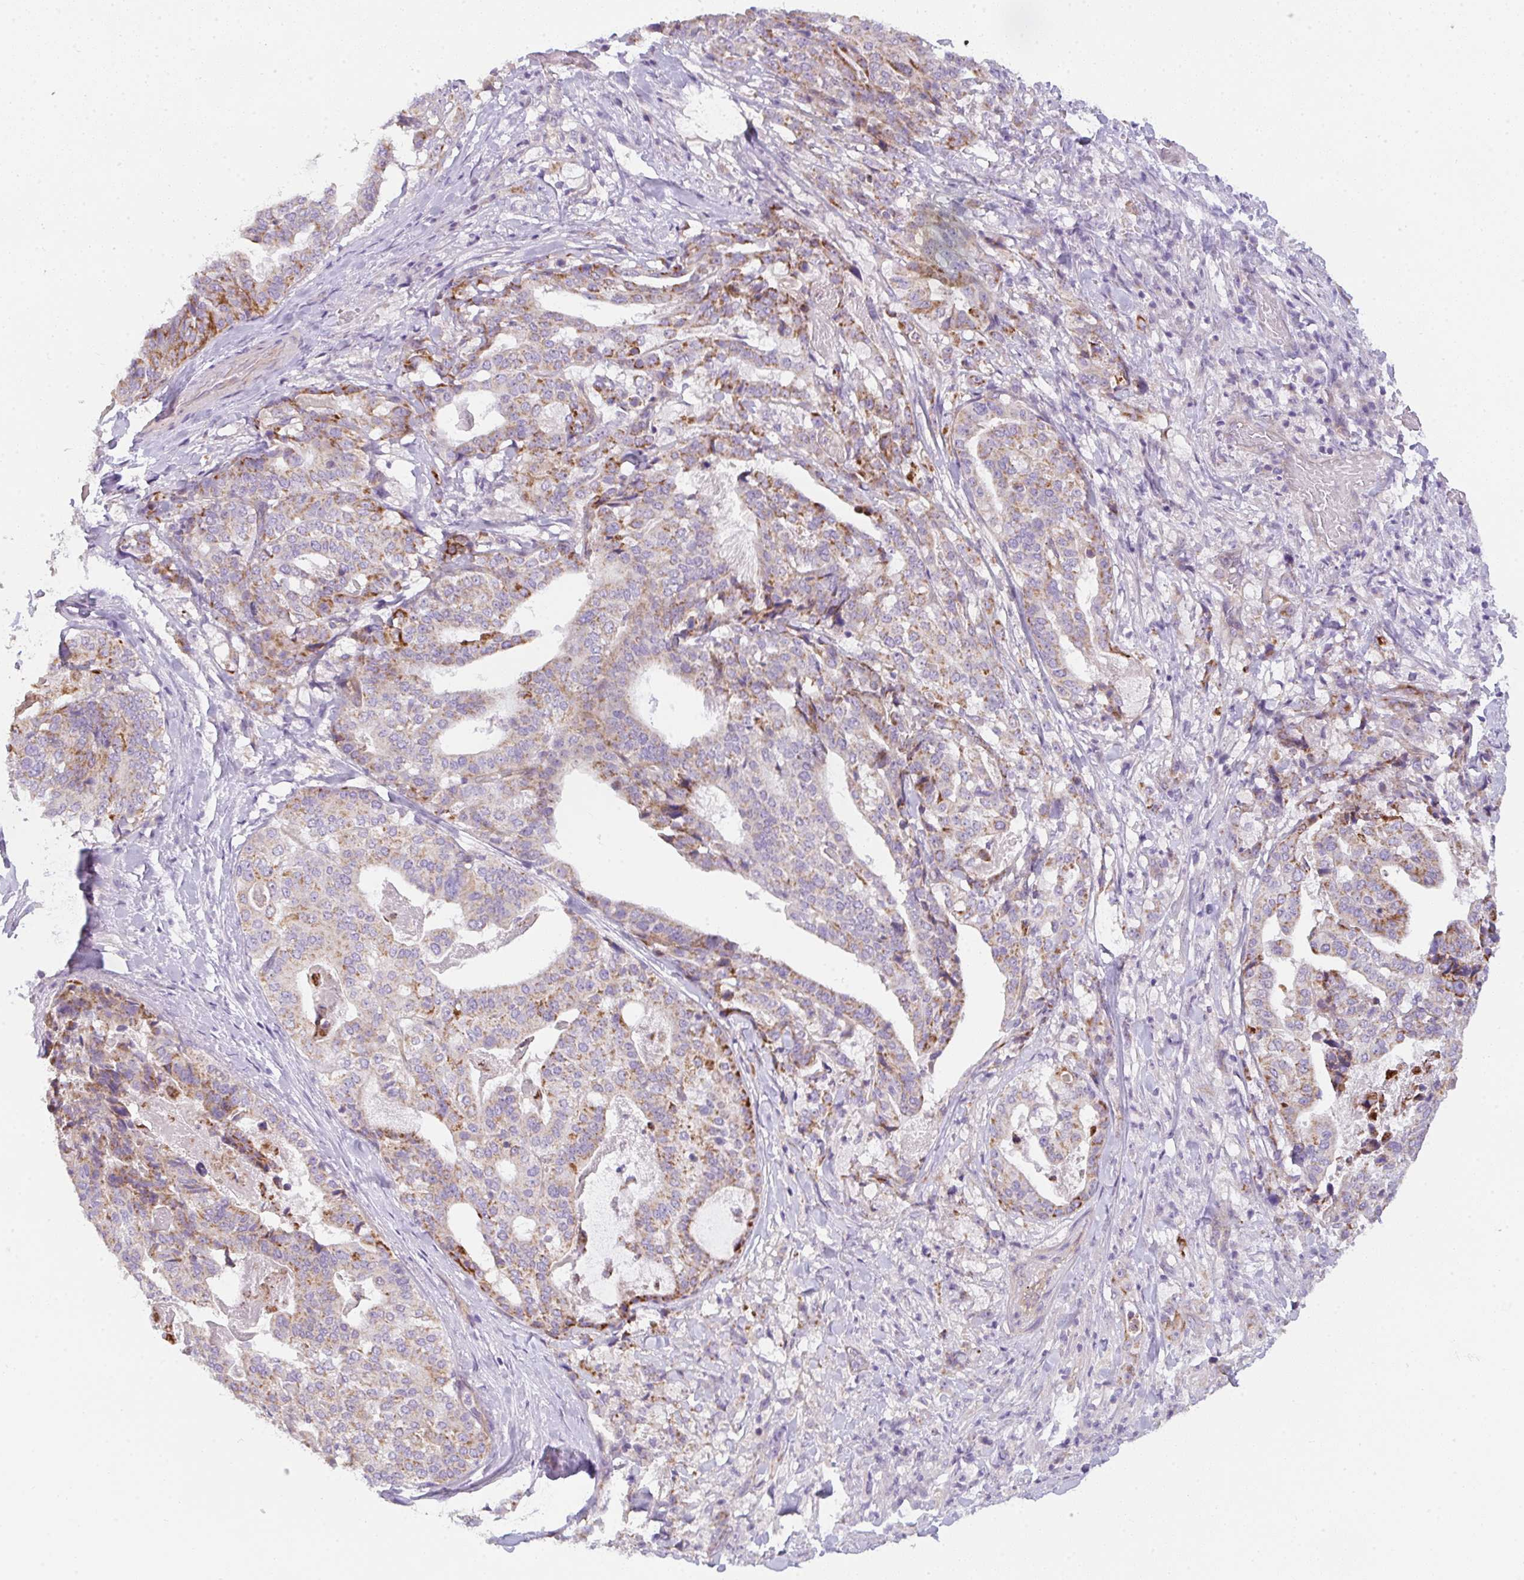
{"staining": {"intensity": "moderate", "quantity": "25%-75%", "location": "cytoplasmic/membranous"}, "tissue": "stomach cancer", "cell_type": "Tumor cells", "image_type": "cancer", "snomed": [{"axis": "morphology", "description": "Adenocarcinoma, NOS"}, {"axis": "topography", "description": "Stomach"}], "caption": "IHC micrograph of neoplastic tissue: human stomach adenocarcinoma stained using IHC displays medium levels of moderate protein expression localized specifically in the cytoplasmic/membranous of tumor cells, appearing as a cytoplasmic/membranous brown color.", "gene": "FILIP1", "patient": {"sex": "male", "age": 48}}